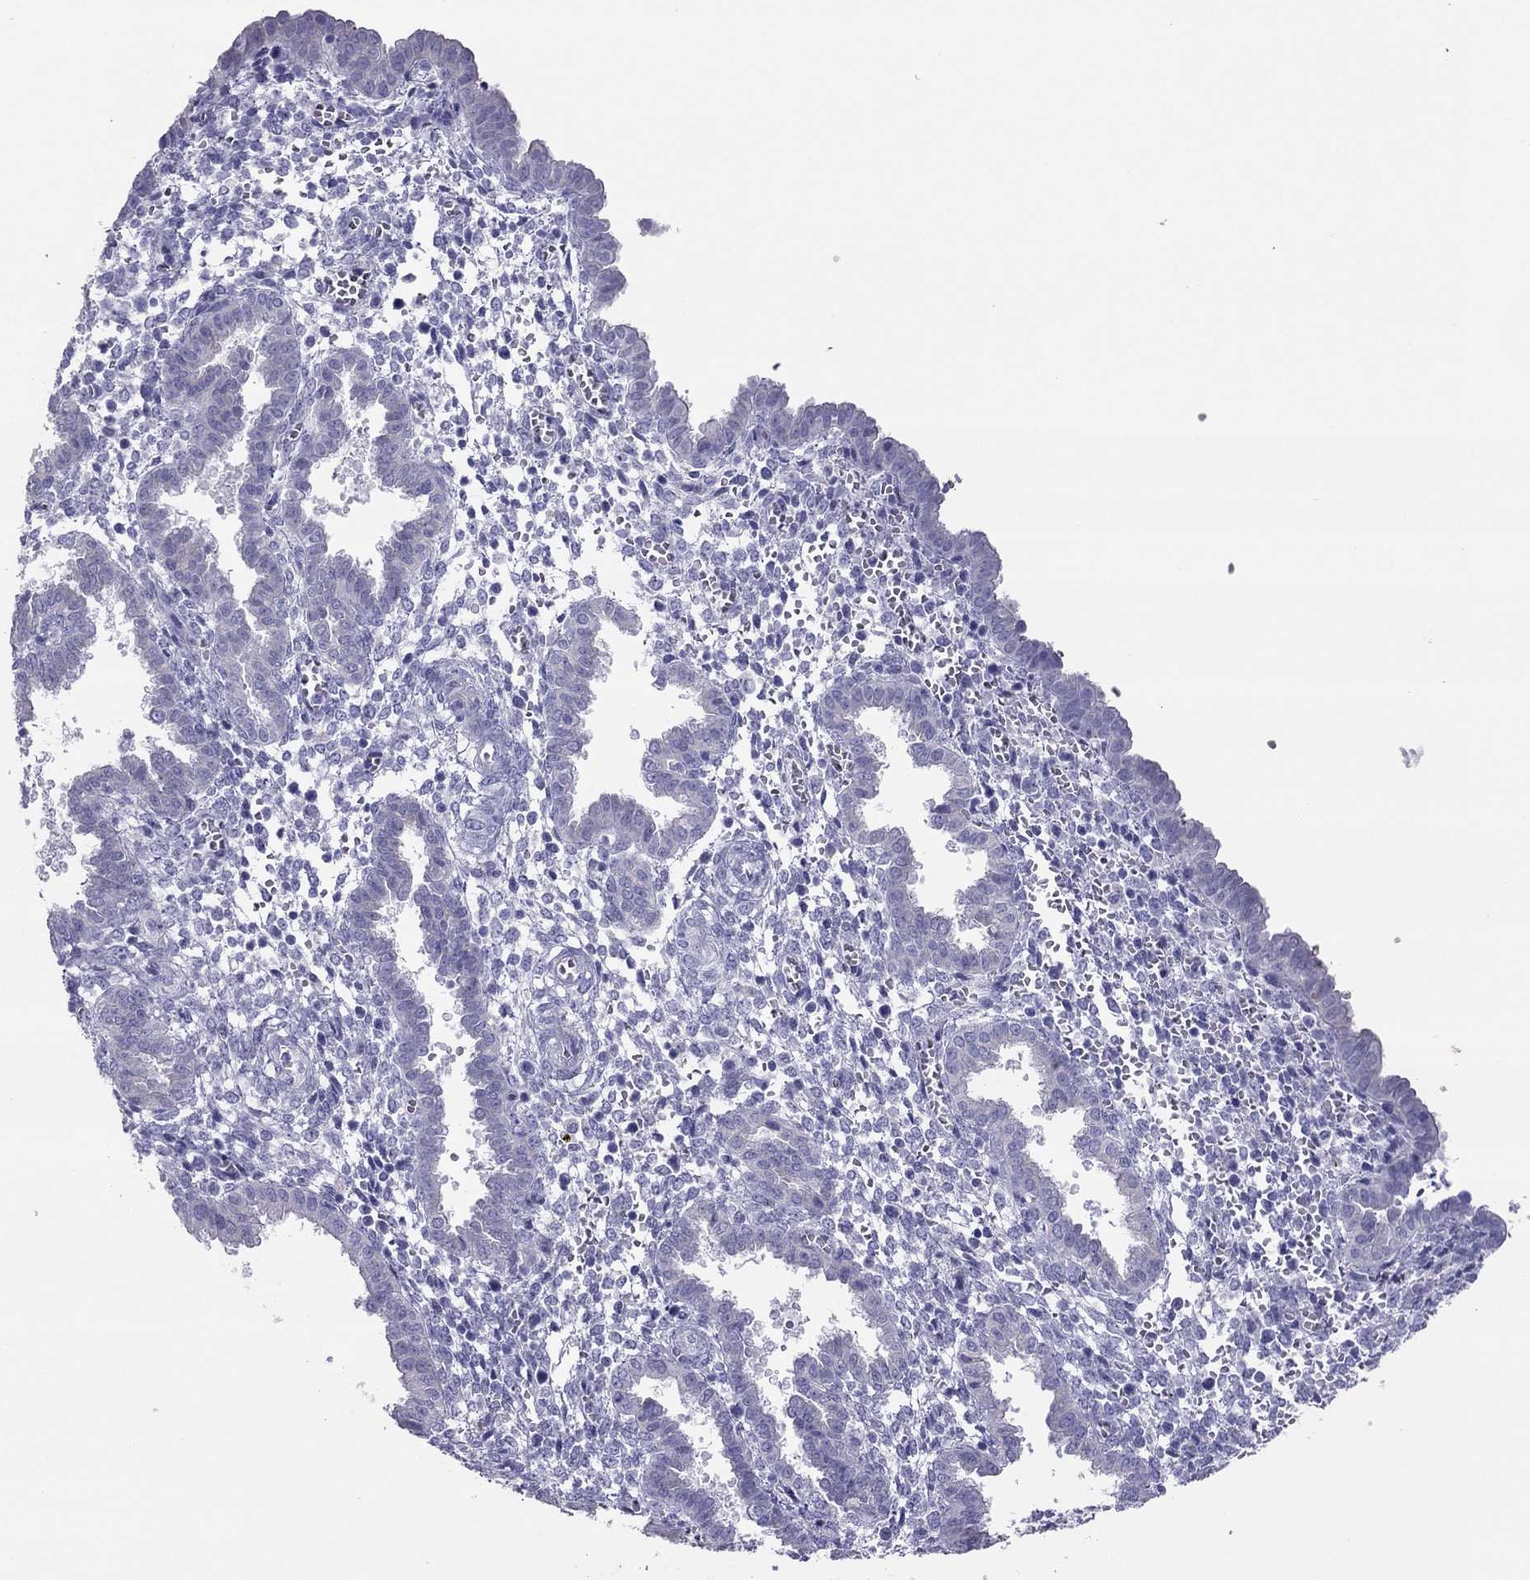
{"staining": {"intensity": "negative", "quantity": "none", "location": "none"}, "tissue": "endometrium", "cell_type": "Cells in endometrial stroma", "image_type": "normal", "snomed": [{"axis": "morphology", "description": "Normal tissue, NOS"}, {"axis": "topography", "description": "Endometrium"}], "caption": "Photomicrograph shows no significant protein expression in cells in endometrial stroma of unremarkable endometrium. (Brightfield microscopy of DAB immunohistochemistry (IHC) at high magnification).", "gene": "MAEL", "patient": {"sex": "female", "age": 37}}